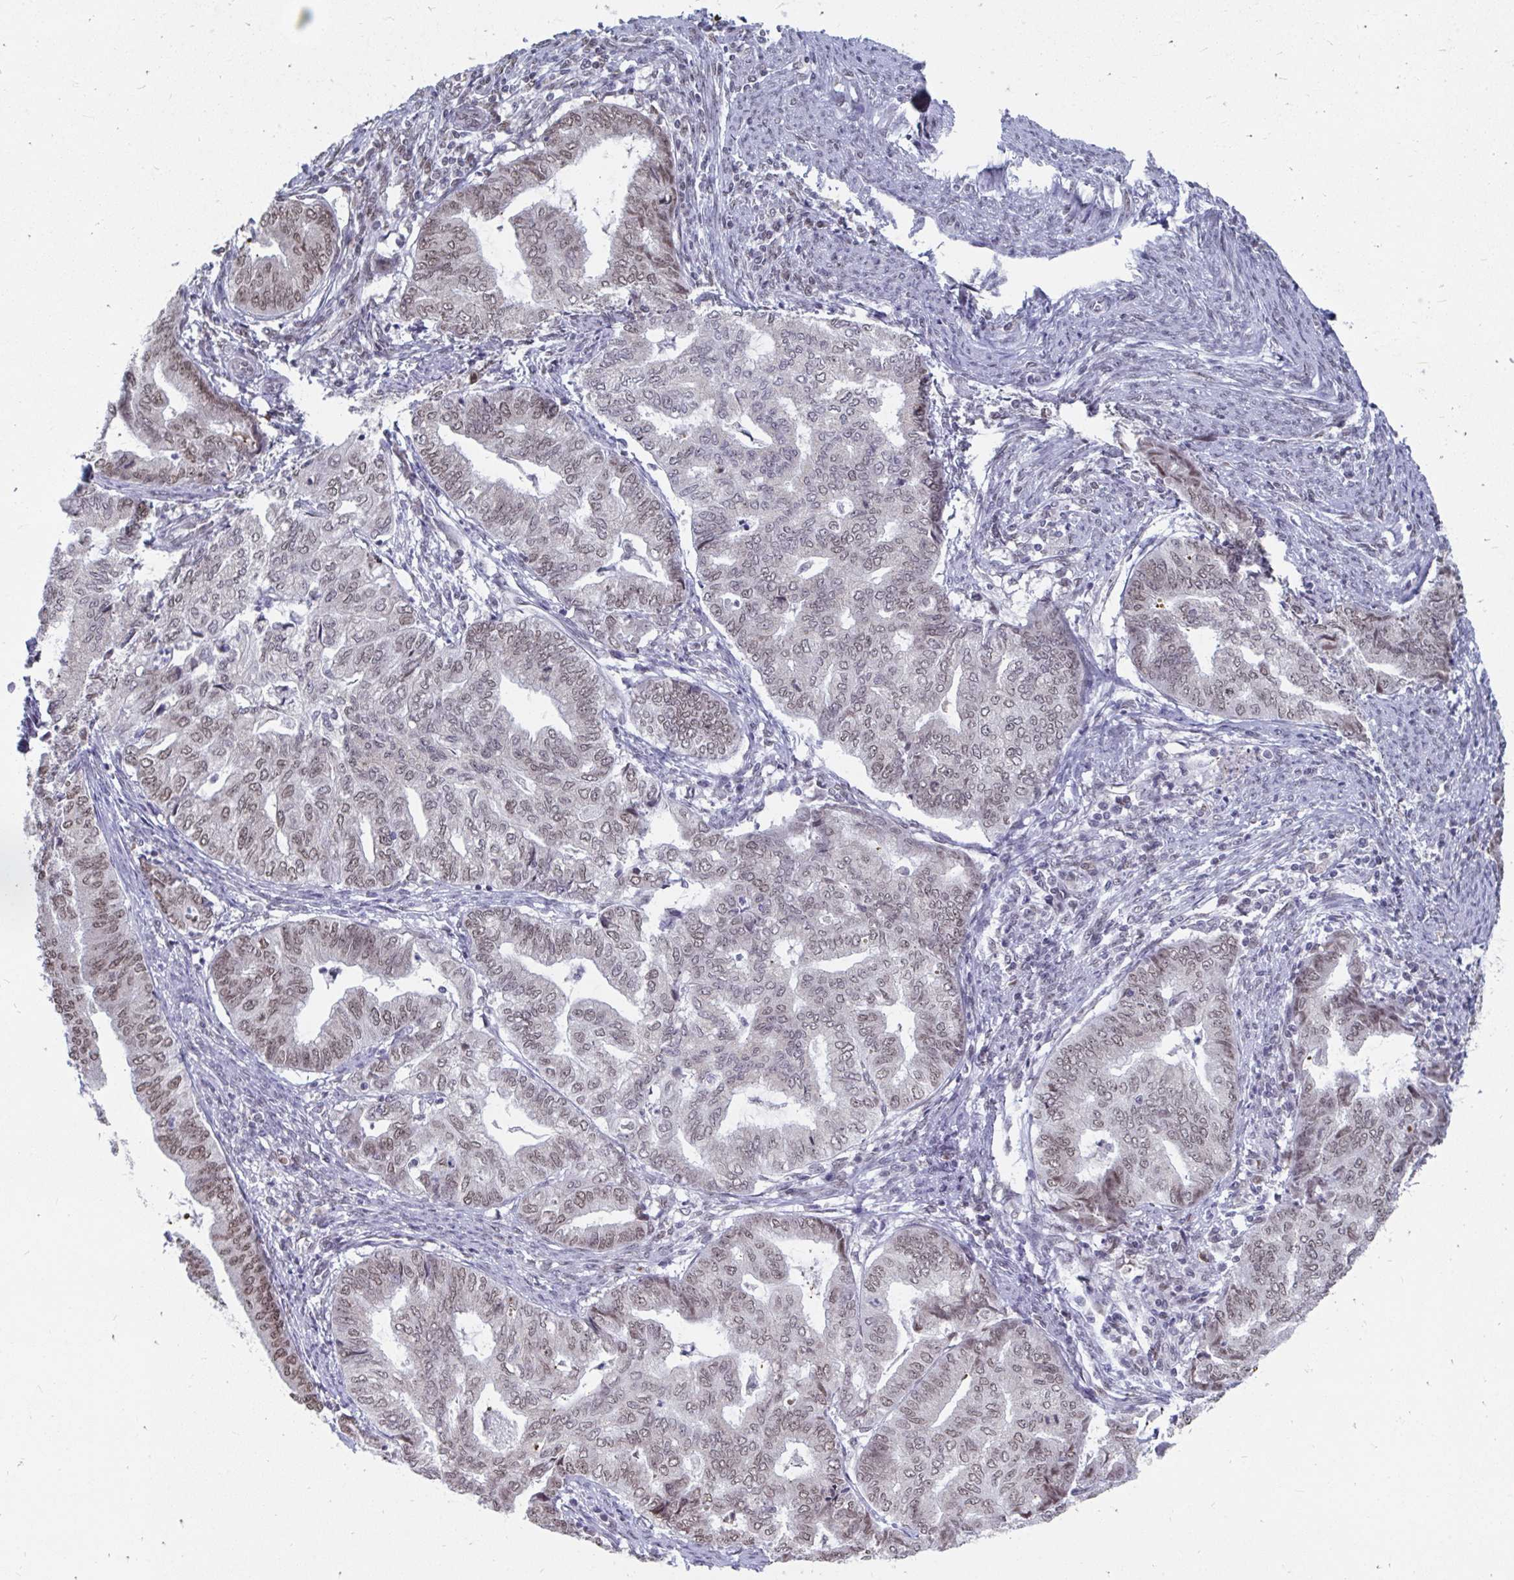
{"staining": {"intensity": "weak", "quantity": "25%-75%", "location": "nuclear"}, "tissue": "endometrial cancer", "cell_type": "Tumor cells", "image_type": "cancer", "snomed": [{"axis": "morphology", "description": "Adenocarcinoma, NOS"}, {"axis": "topography", "description": "Endometrium"}], "caption": "Tumor cells display low levels of weak nuclear staining in approximately 25%-75% of cells in human endometrial cancer.", "gene": "TRIP12", "patient": {"sex": "female", "age": 79}}